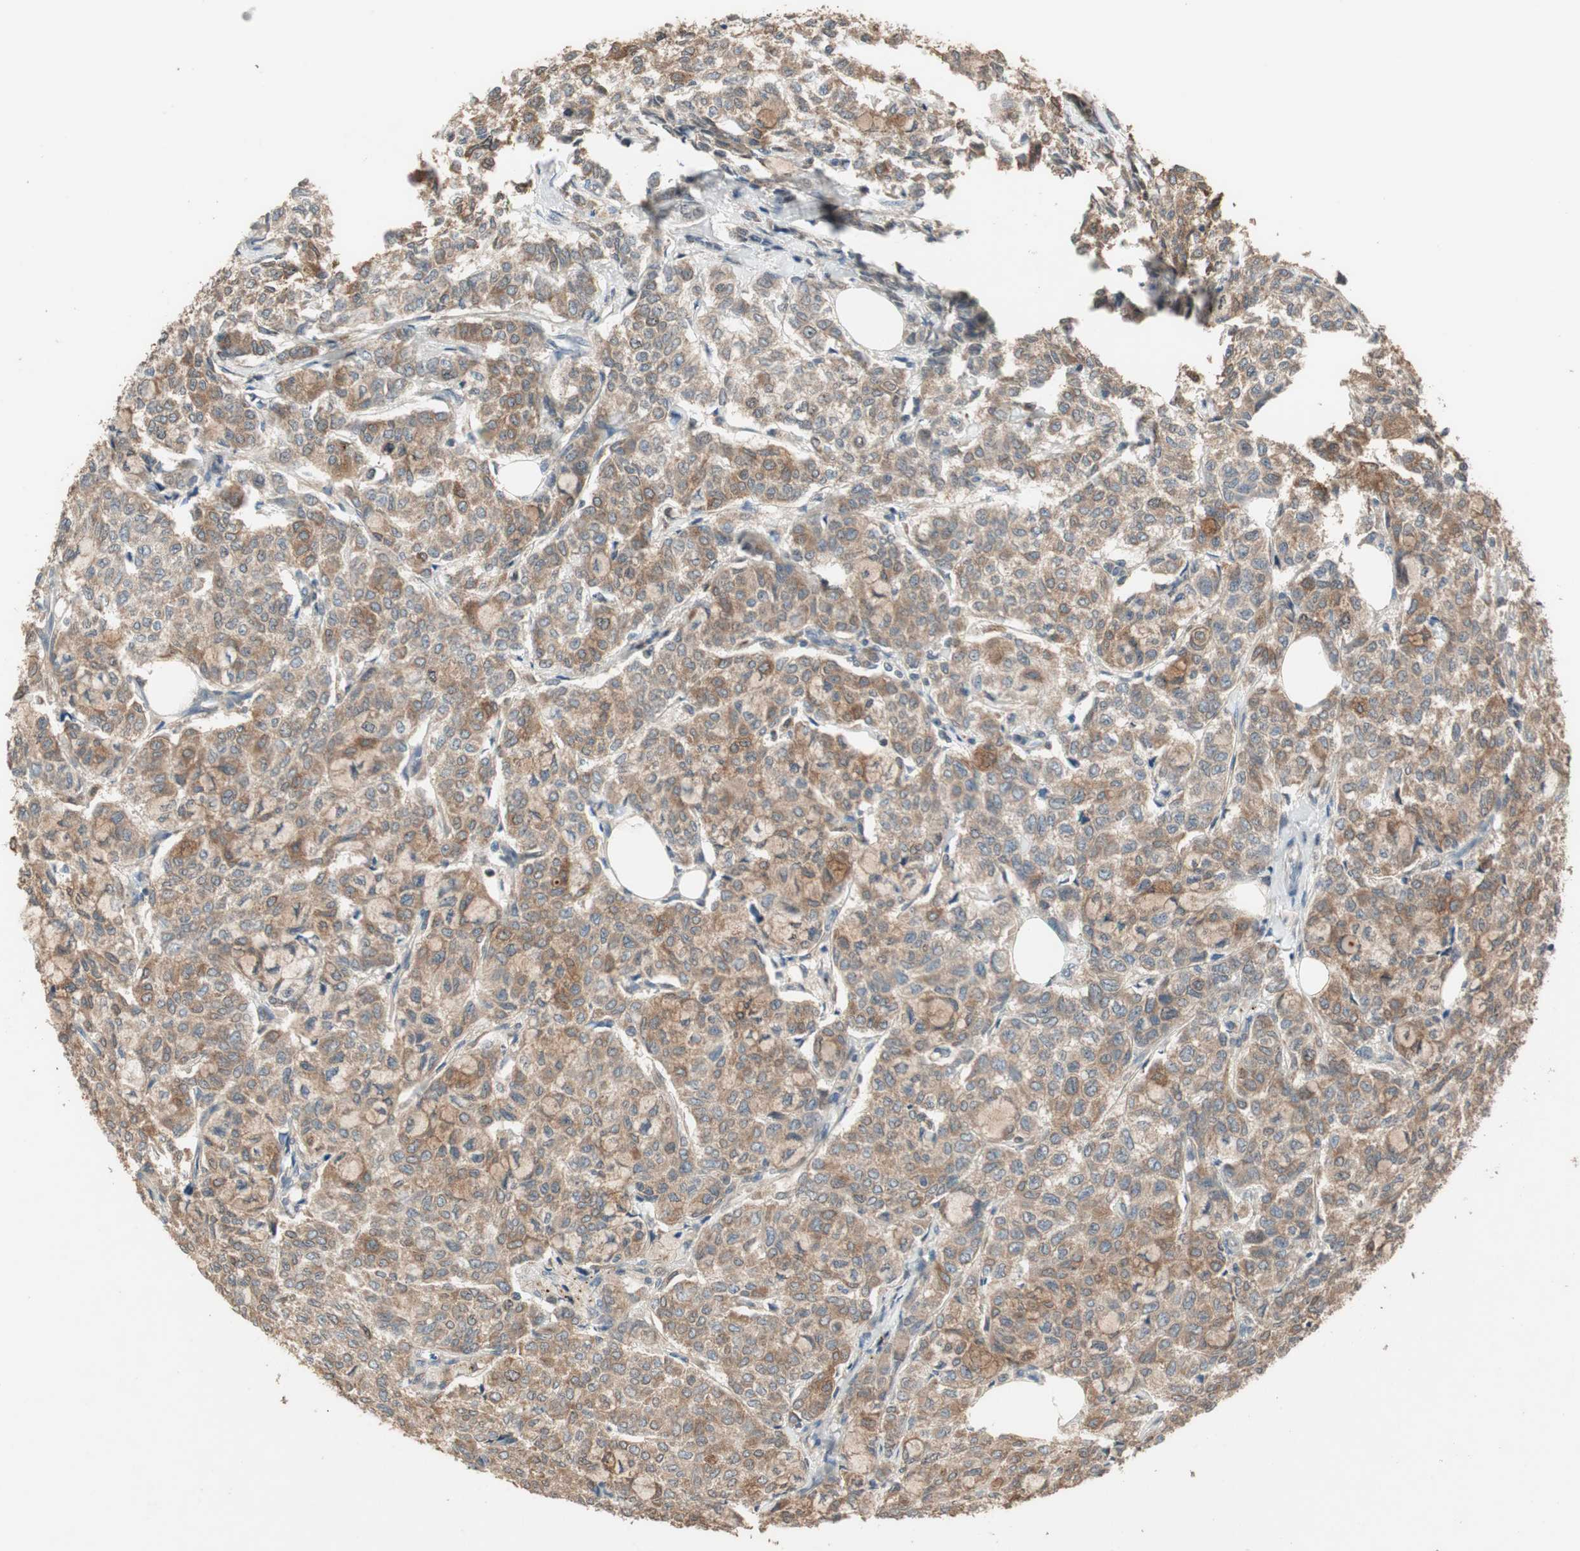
{"staining": {"intensity": "weak", "quantity": ">75%", "location": "cytoplasmic/membranous"}, "tissue": "breast cancer", "cell_type": "Tumor cells", "image_type": "cancer", "snomed": [{"axis": "morphology", "description": "Lobular carcinoma"}, {"axis": "topography", "description": "Breast"}], "caption": "Approximately >75% of tumor cells in lobular carcinoma (breast) reveal weak cytoplasmic/membranous protein staining as visualized by brown immunohistochemical staining.", "gene": "ATP6AP2", "patient": {"sex": "female", "age": 60}}